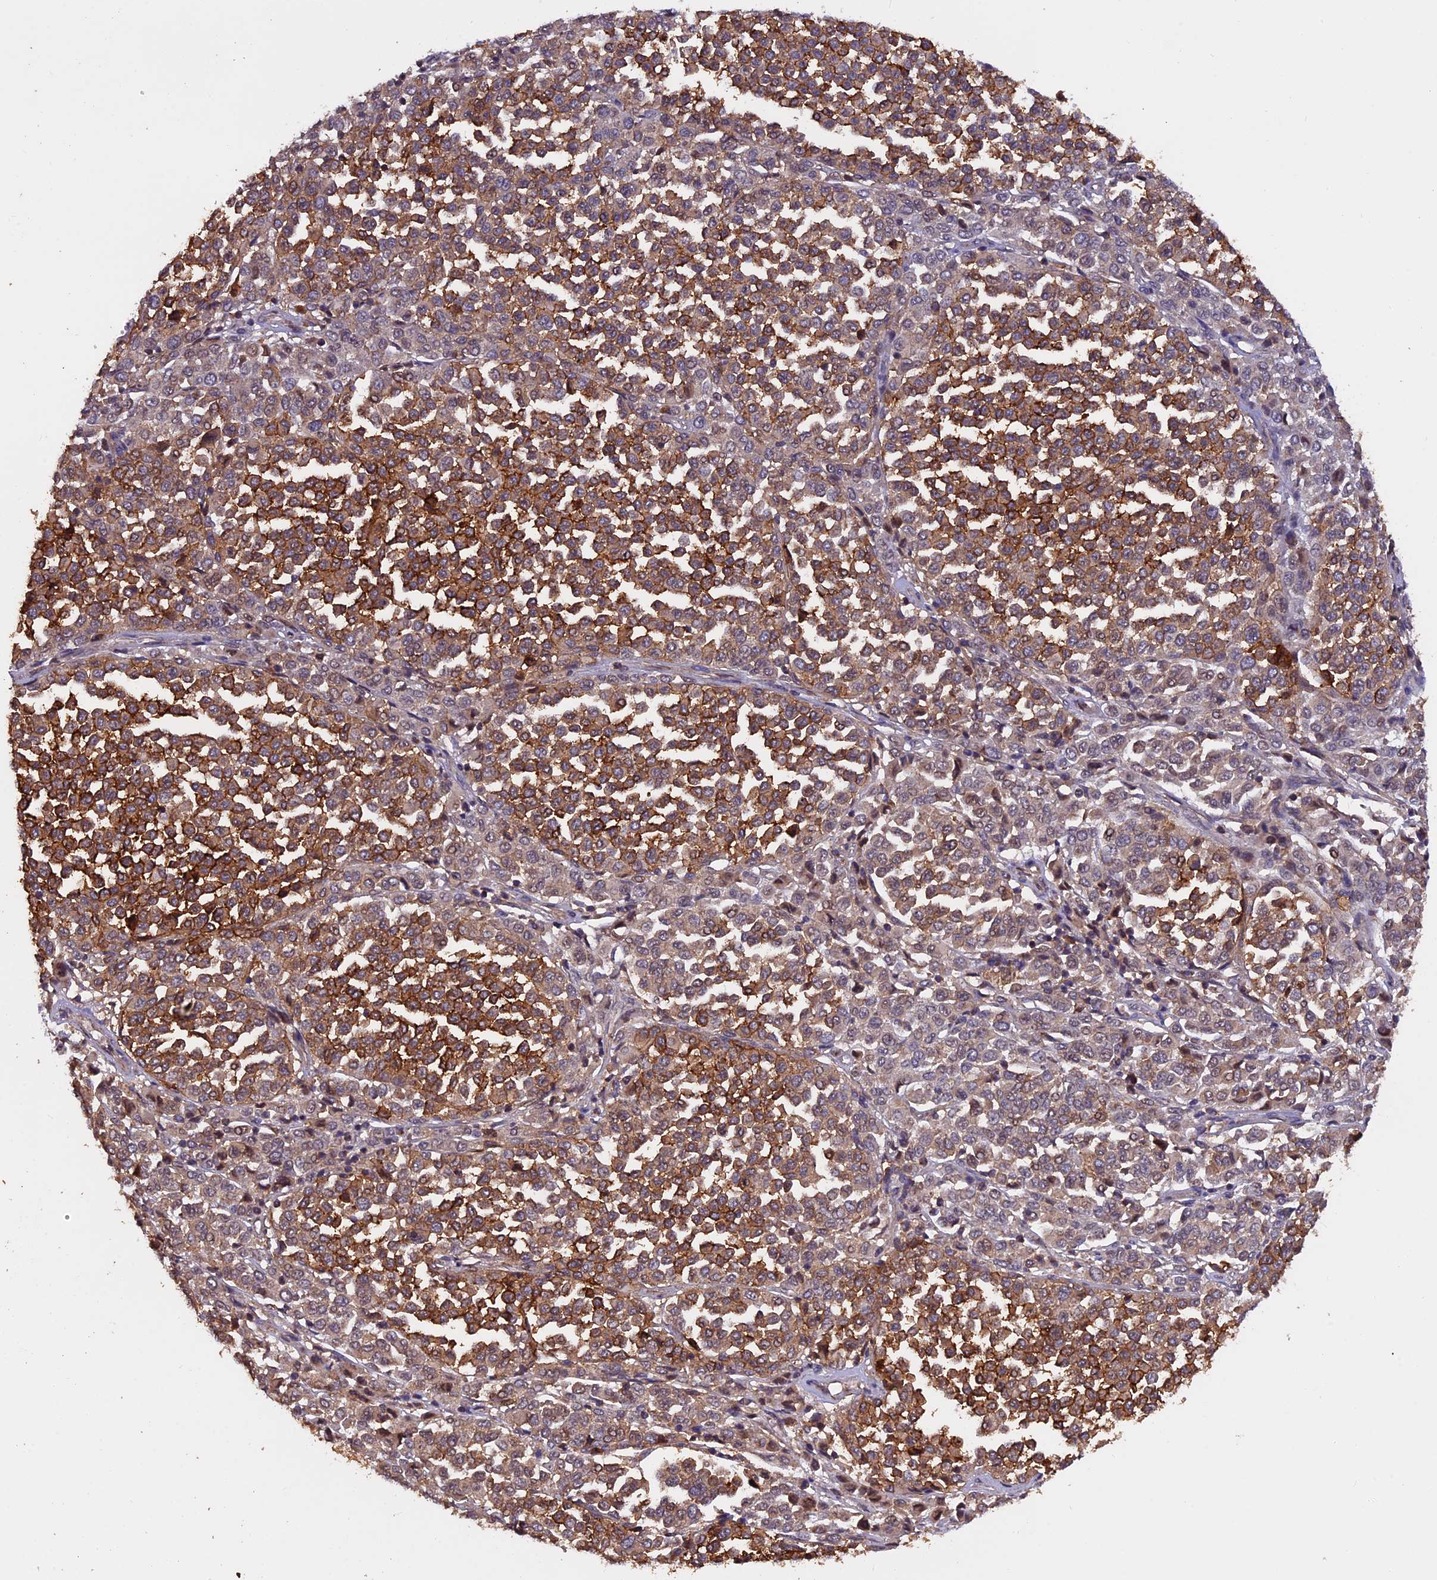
{"staining": {"intensity": "moderate", "quantity": ">75%", "location": "cytoplasmic/membranous"}, "tissue": "melanoma", "cell_type": "Tumor cells", "image_type": "cancer", "snomed": [{"axis": "morphology", "description": "Malignant melanoma, Metastatic site"}, {"axis": "topography", "description": "Pancreas"}], "caption": "Brown immunohistochemical staining in human melanoma shows moderate cytoplasmic/membranous positivity in about >75% of tumor cells.", "gene": "PKD2L2", "patient": {"sex": "female", "age": 30}}